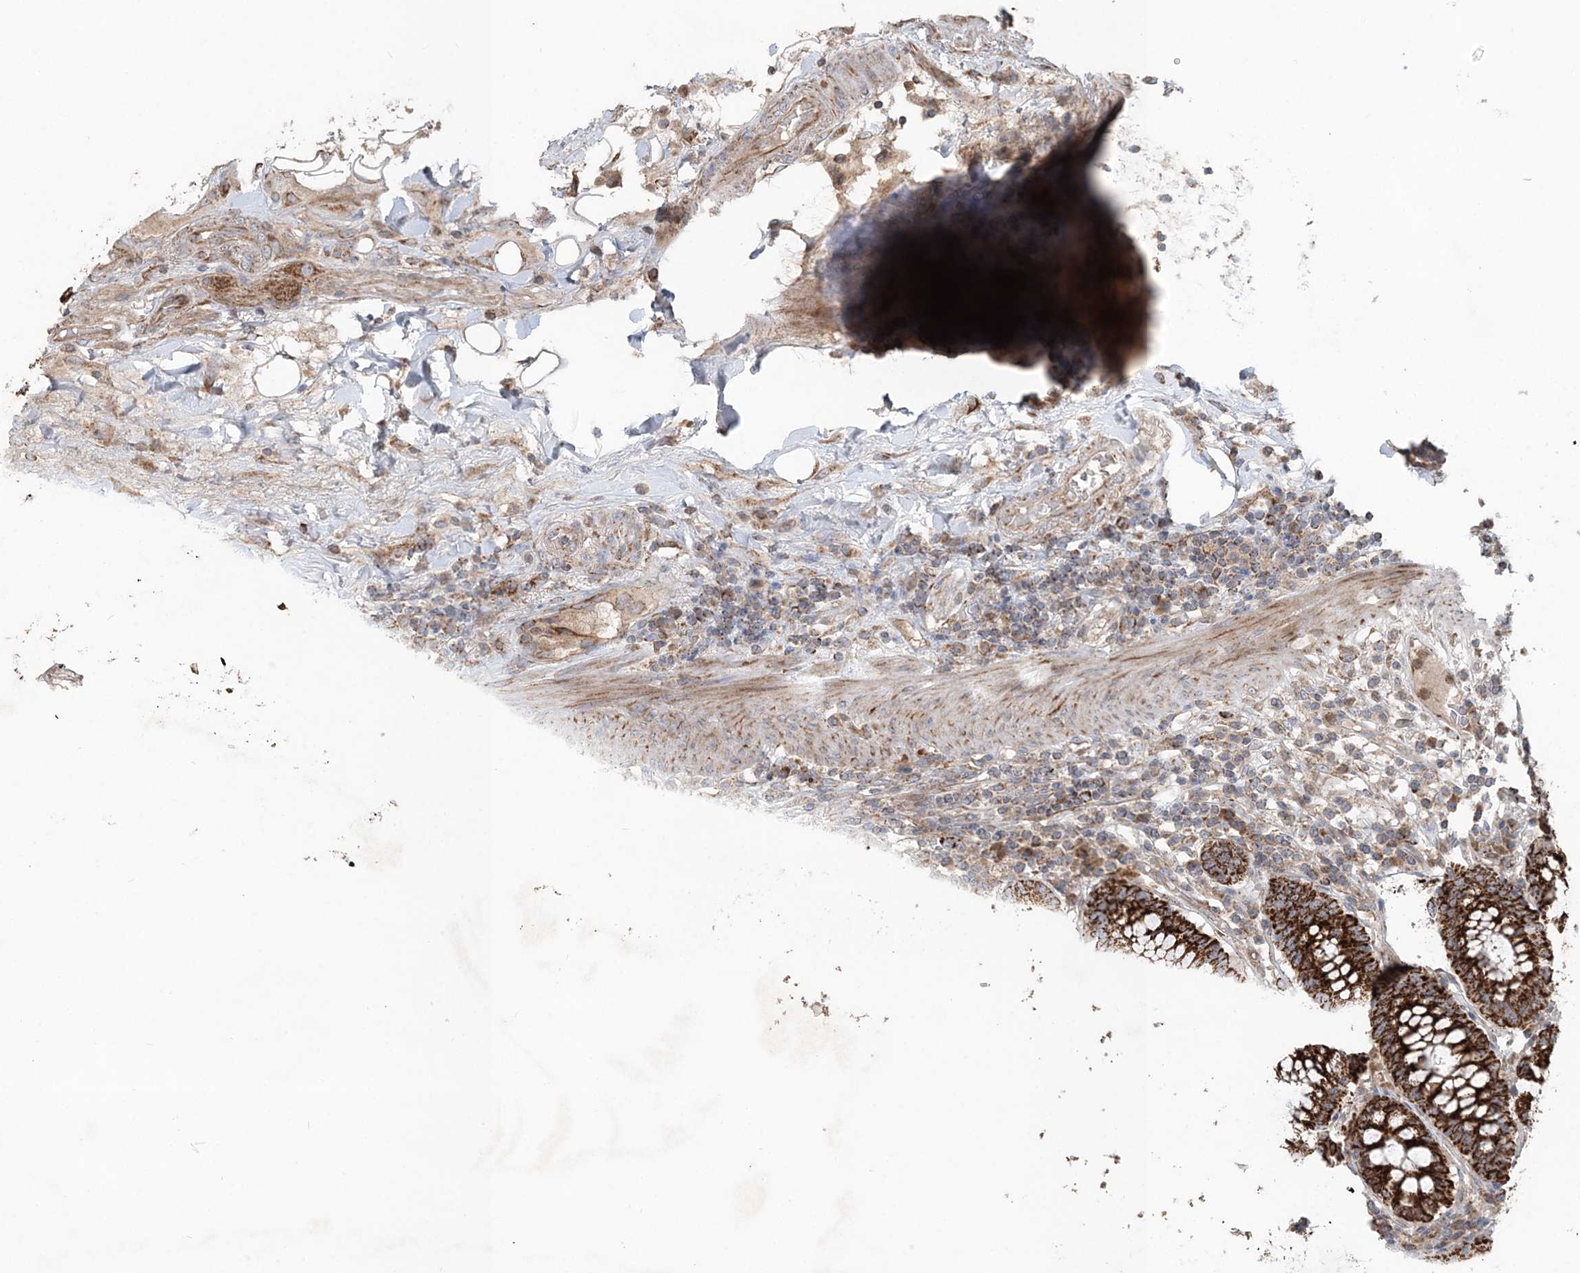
{"staining": {"intensity": "strong", "quantity": ">75%", "location": "cytoplasmic/membranous"}, "tissue": "colorectal cancer", "cell_type": "Tumor cells", "image_type": "cancer", "snomed": [{"axis": "morphology", "description": "Normal tissue, NOS"}, {"axis": "morphology", "description": "Adenocarcinoma, NOS"}, {"axis": "topography", "description": "Colon"}], "caption": "Human colorectal cancer stained with a brown dye exhibits strong cytoplasmic/membranous positive expression in about >75% of tumor cells.", "gene": "LRPPRC", "patient": {"sex": "female", "age": 75}}